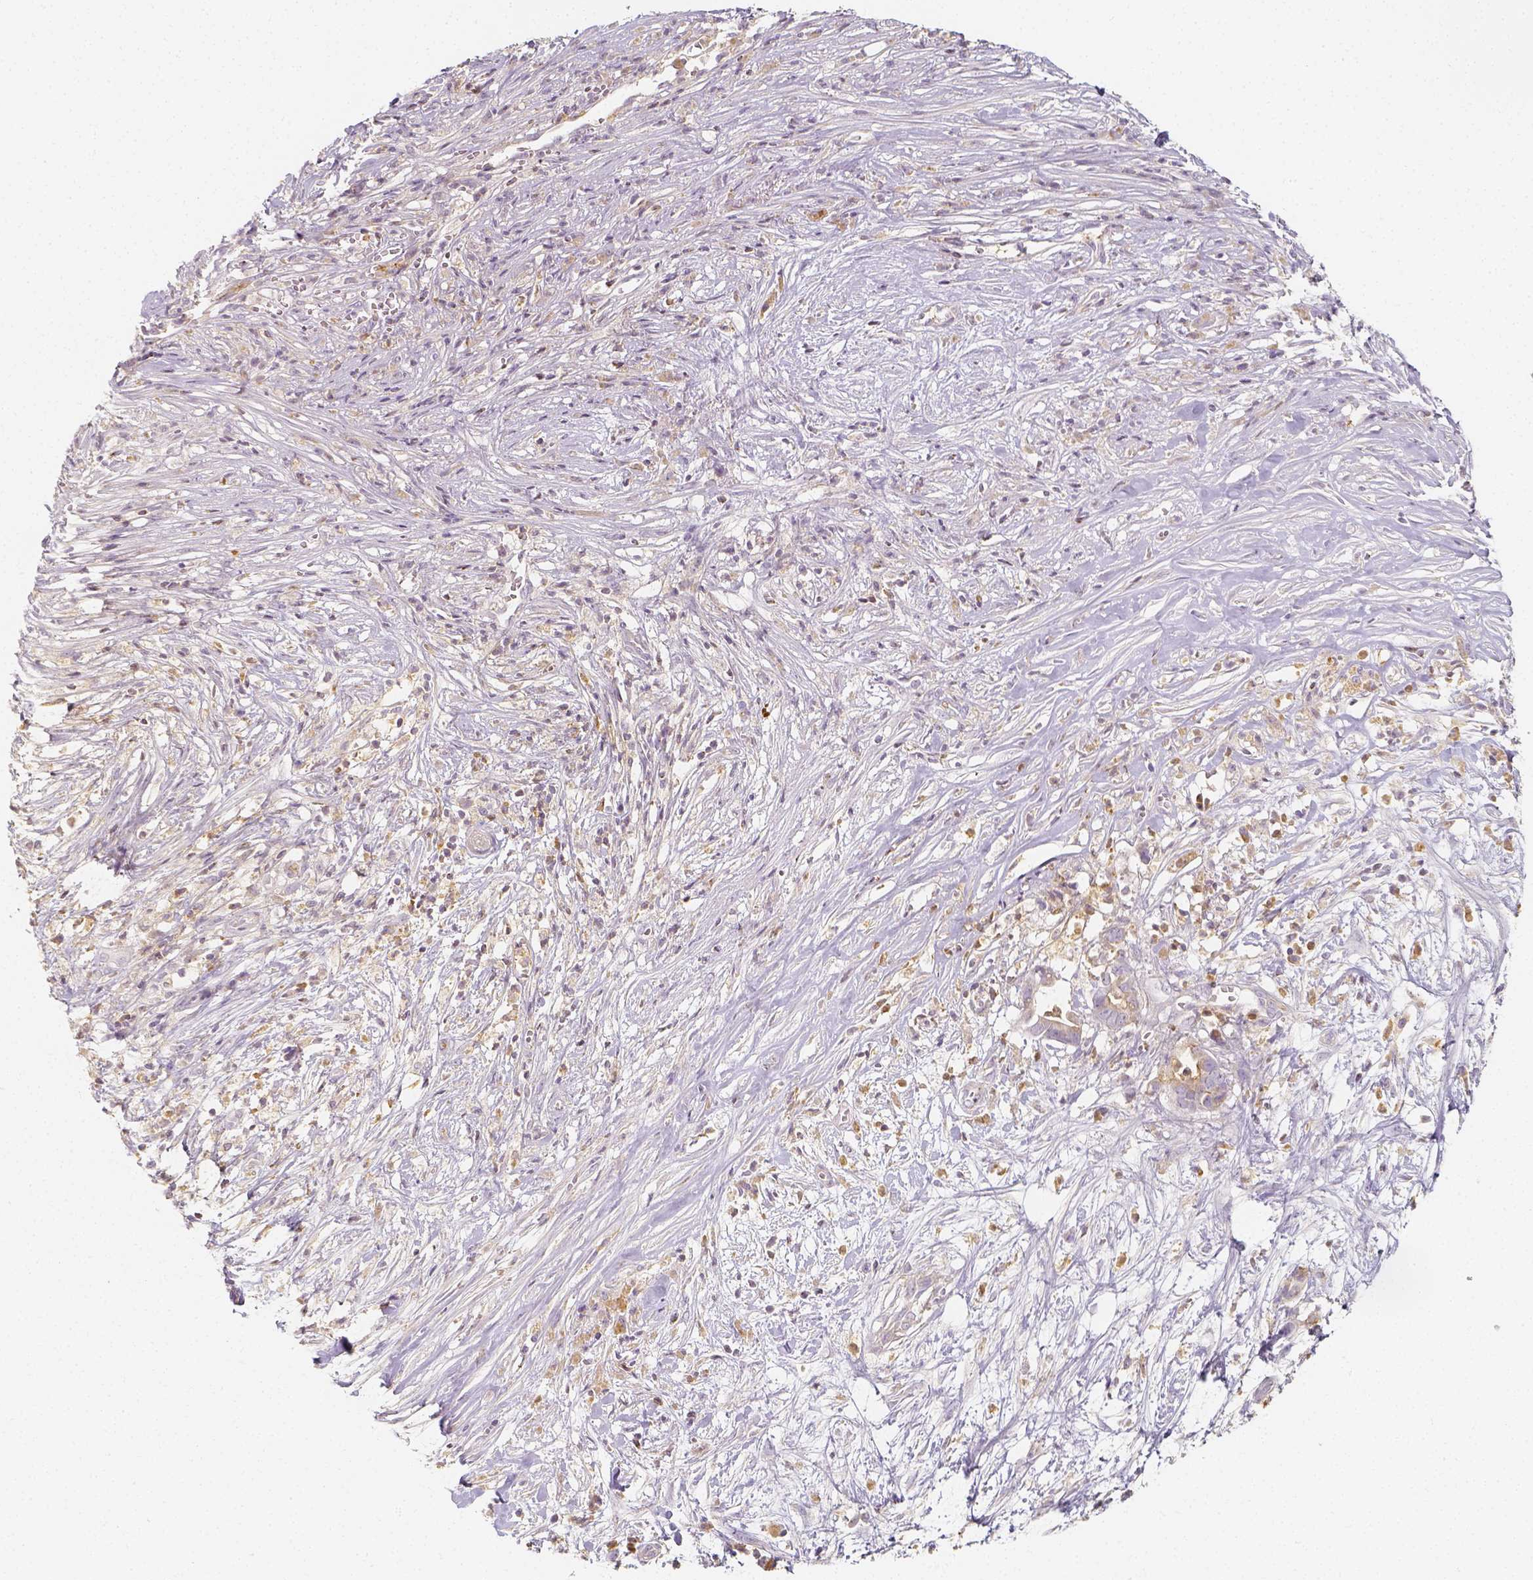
{"staining": {"intensity": "weak", "quantity": ">75%", "location": "cytoplasmic/membranous"}, "tissue": "pancreatic cancer", "cell_type": "Tumor cells", "image_type": "cancer", "snomed": [{"axis": "morphology", "description": "Adenocarcinoma, NOS"}, {"axis": "topography", "description": "Pancreas"}], "caption": "Immunohistochemistry (IHC) (DAB) staining of pancreatic adenocarcinoma exhibits weak cytoplasmic/membranous protein positivity in approximately >75% of tumor cells.", "gene": "PTPRJ", "patient": {"sex": "male", "age": 61}}